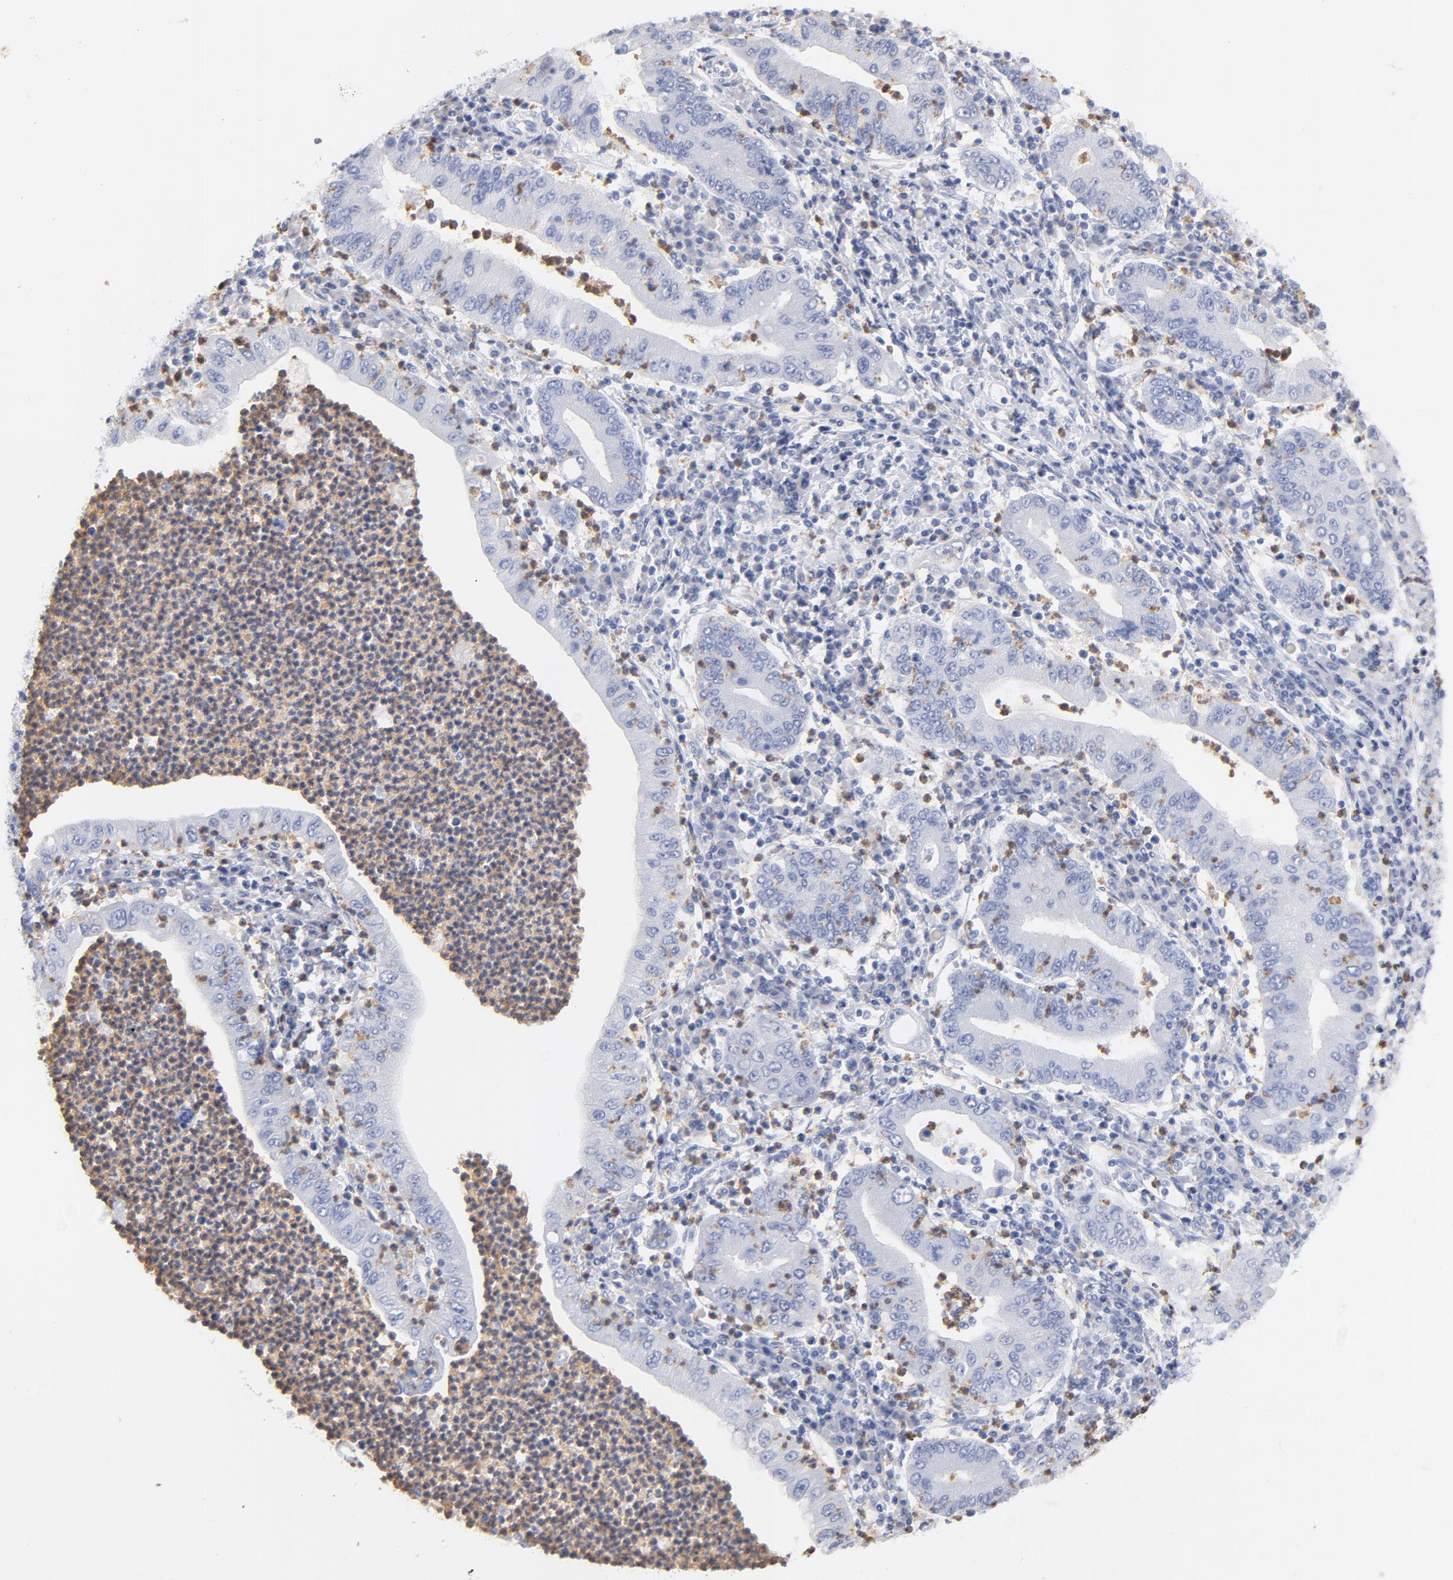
{"staining": {"intensity": "negative", "quantity": "none", "location": "none"}, "tissue": "stomach cancer", "cell_type": "Tumor cells", "image_type": "cancer", "snomed": [{"axis": "morphology", "description": "Normal tissue, NOS"}, {"axis": "morphology", "description": "Adenocarcinoma, NOS"}, {"axis": "topography", "description": "Esophagus"}, {"axis": "topography", "description": "Stomach, upper"}, {"axis": "topography", "description": "Peripheral nerve tissue"}], "caption": "Tumor cells are negative for brown protein staining in stomach adenocarcinoma.", "gene": "ARG1", "patient": {"sex": "male", "age": 62}}